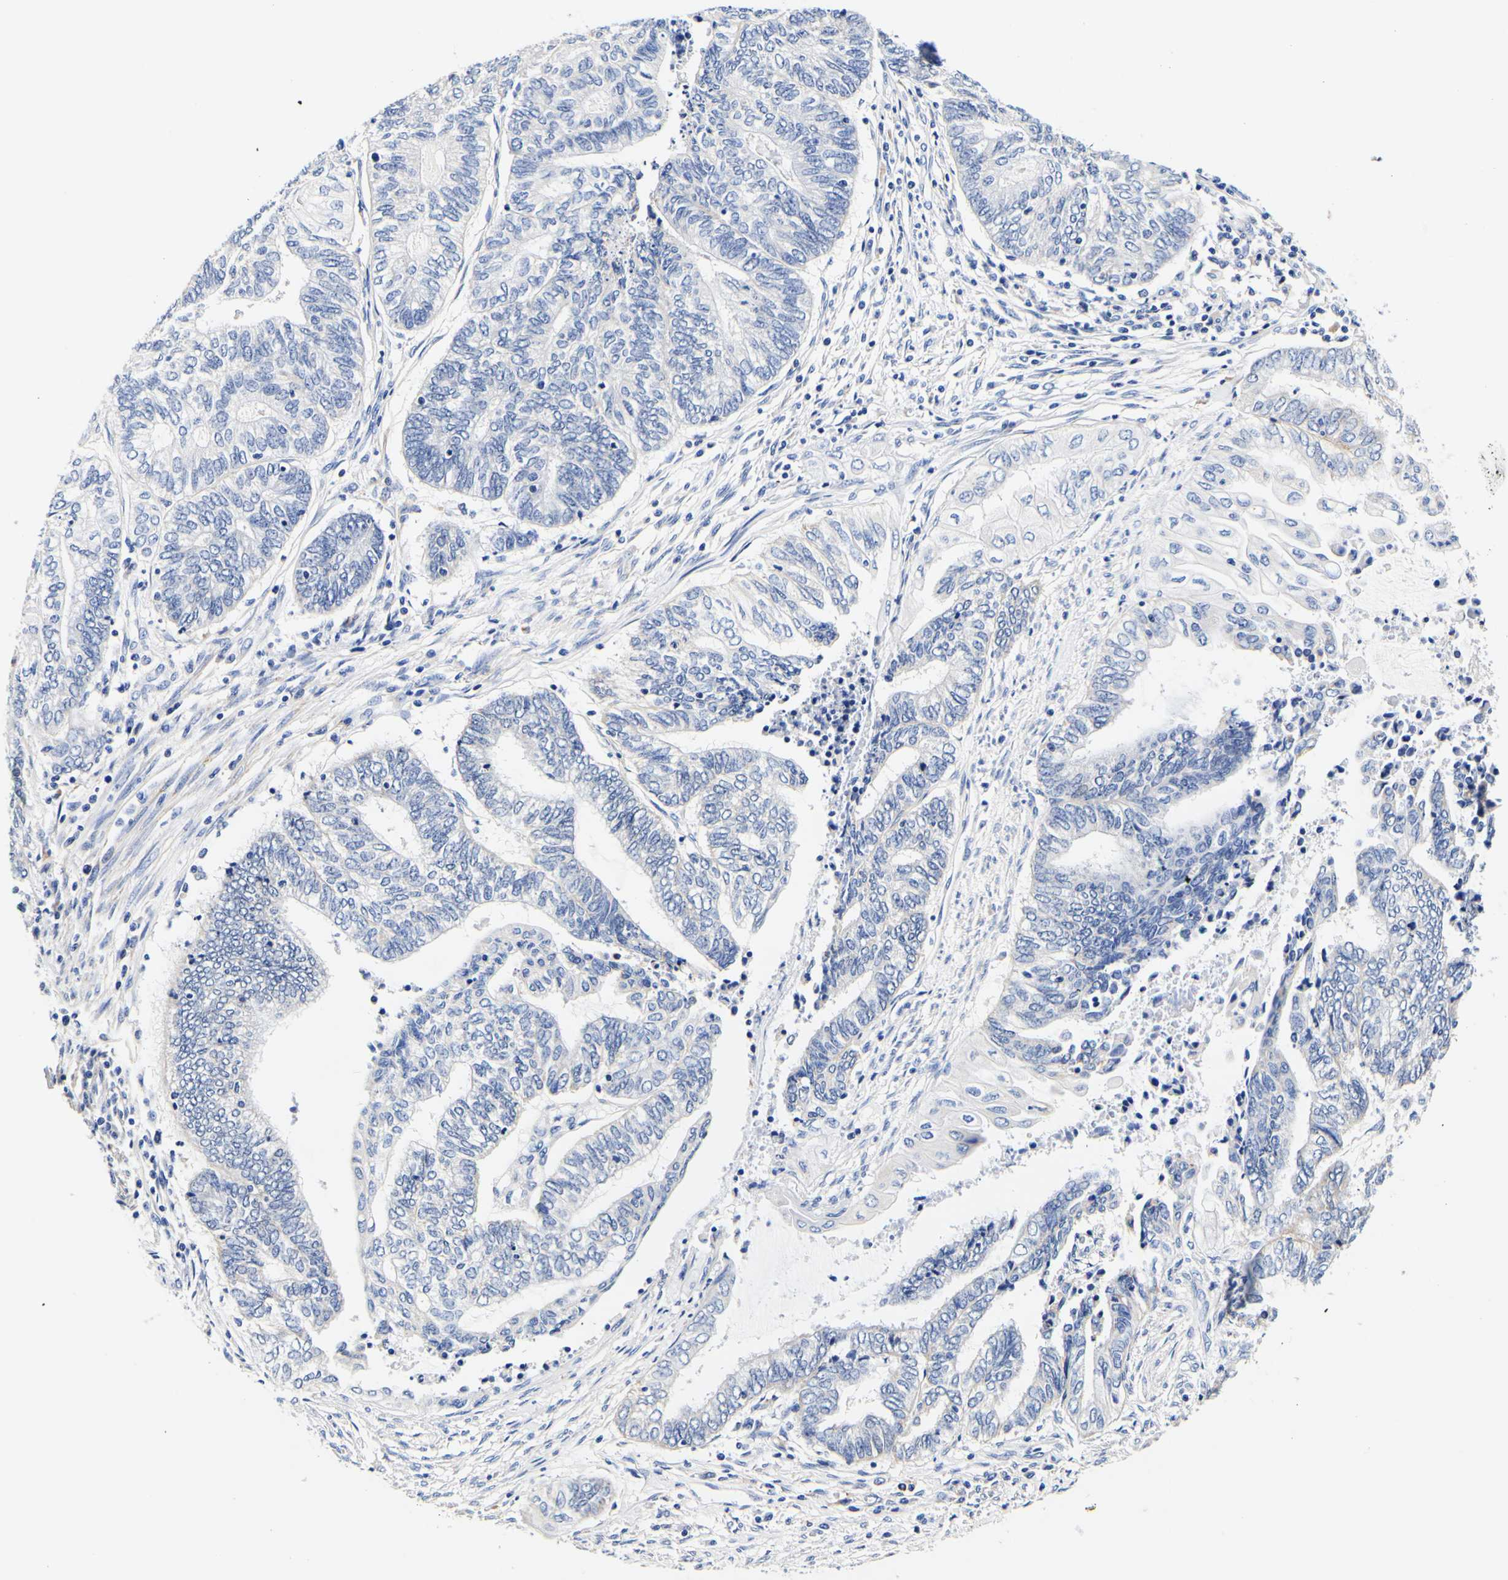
{"staining": {"intensity": "negative", "quantity": "none", "location": "none"}, "tissue": "endometrial cancer", "cell_type": "Tumor cells", "image_type": "cancer", "snomed": [{"axis": "morphology", "description": "Adenocarcinoma, NOS"}, {"axis": "topography", "description": "Uterus"}, {"axis": "topography", "description": "Endometrium"}], "caption": "A histopathology image of human endometrial adenocarcinoma is negative for staining in tumor cells.", "gene": "CAMK4", "patient": {"sex": "female", "age": 70}}